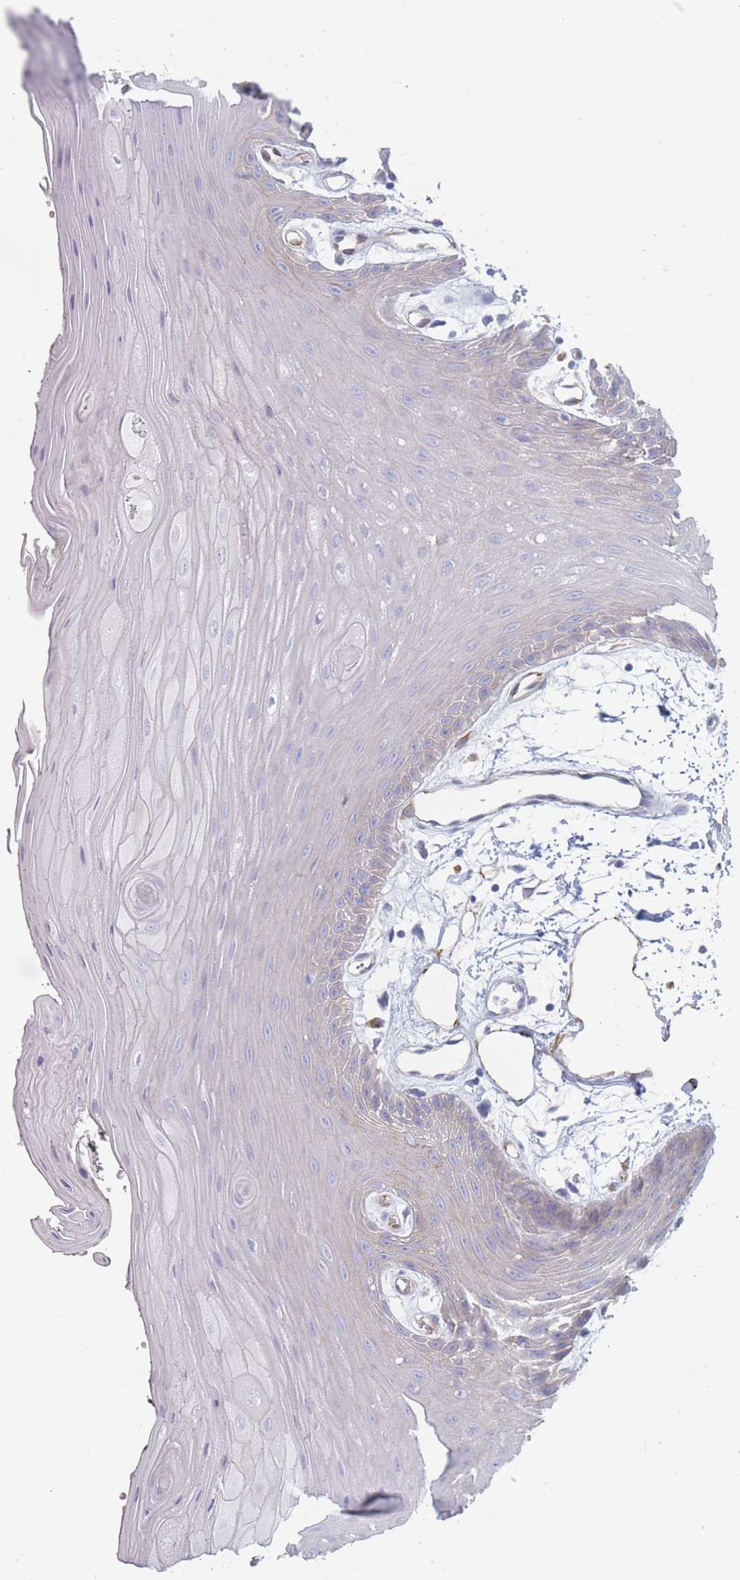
{"staining": {"intensity": "negative", "quantity": "none", "location": "none"}, "tissue": "oral mucosa", "cell_type": "Squamous epithelial cells", "image_type": "normal", "snomed": [{"axis": "morphology", "description": "Normal tissue, NOS"}, {"axis": "topography", "description": "Oral tissue"}, {"axis": "topography", "description": "Tounge, NOS"}], "caption": "Immunohistochemistry (IHC) image of benign human oral mucosa stained for a protein (brown), which demonstrates no staining in squamous epithelial cells.", "gene": "ERBIN", "patient": {"sex": "female", "age": 59}}